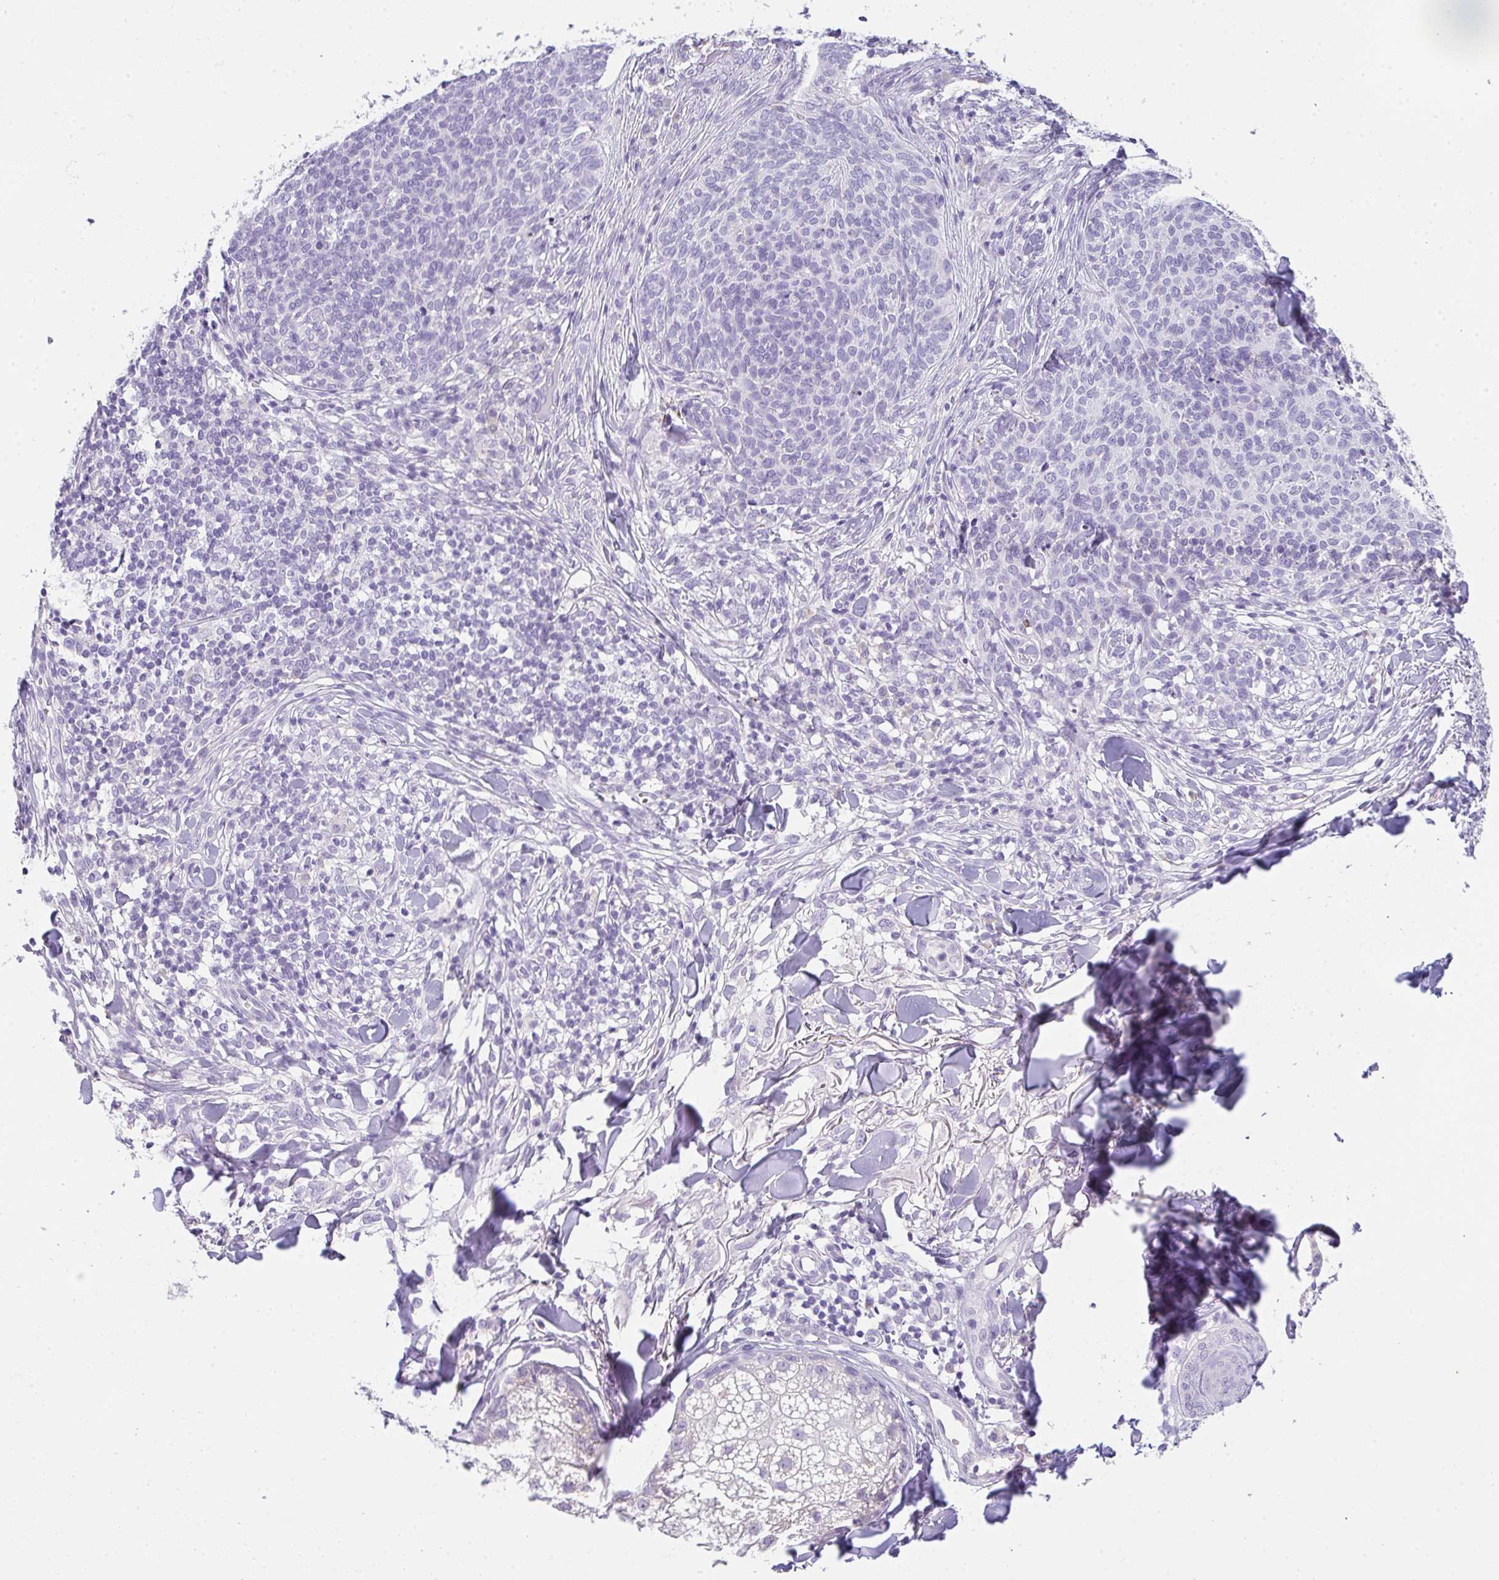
{"staining": {"intensity": "negative", "quantity": "none", "location": "none"}, "tissue": "skin cancer", "cell_type": "Tumor cells", "image_type": "cancer", "snomed": [{"axis": "morphology", "description": "Basal cell carcinoma"}, {"axis": "topography", "description": "Skin"}, {"axis": "topography", "description": "Skin of face"}], "caption": "Tumor cells show no significant protein staining in basal cell carcinoma (skin). (Immunohistochemistry, brightfield microscopy, high magnification).", "gene": "COX7B", "patient": {"sex": "male", "age": 56}}